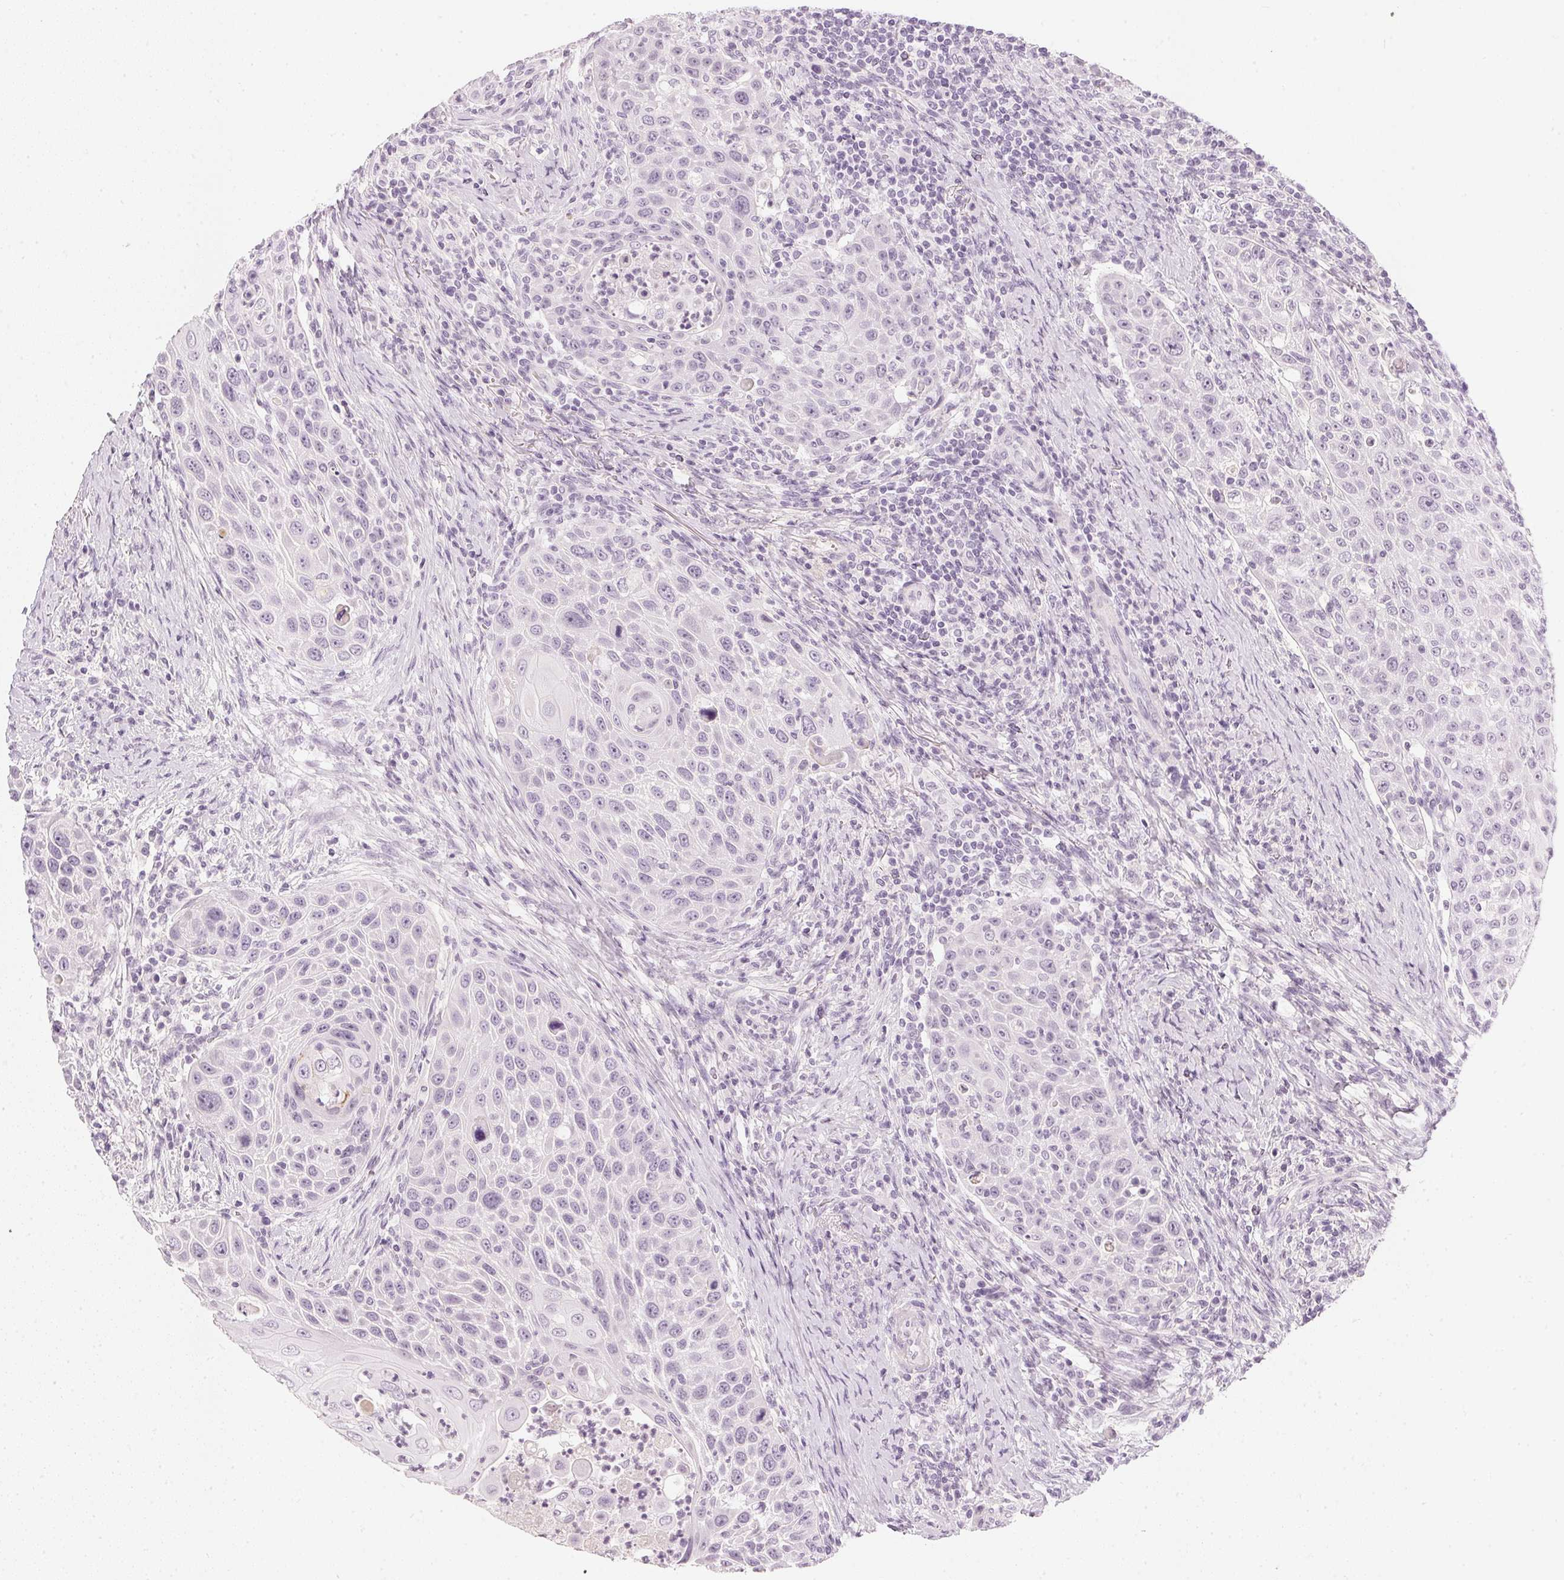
{"staining": {"intensity": "negative", "quantity": "none", "location": "none"}, "tissue": "head and neck cancer", "cell_type": "Tumor cells", "image_type": "cancer", "snomed": [{"axis": "morphology", "description": "Squamous cell carcinoma, NOS"}, {"axis": "topography", "description": "Head-Neck"}], "caption": "Immunohistochemical staining of human head and neck cancer (squamous cell carcinoma) displays no significant staining in tumor cells.", "gene": "CHST4", "patient": {"sex": "male", "age": 69}}